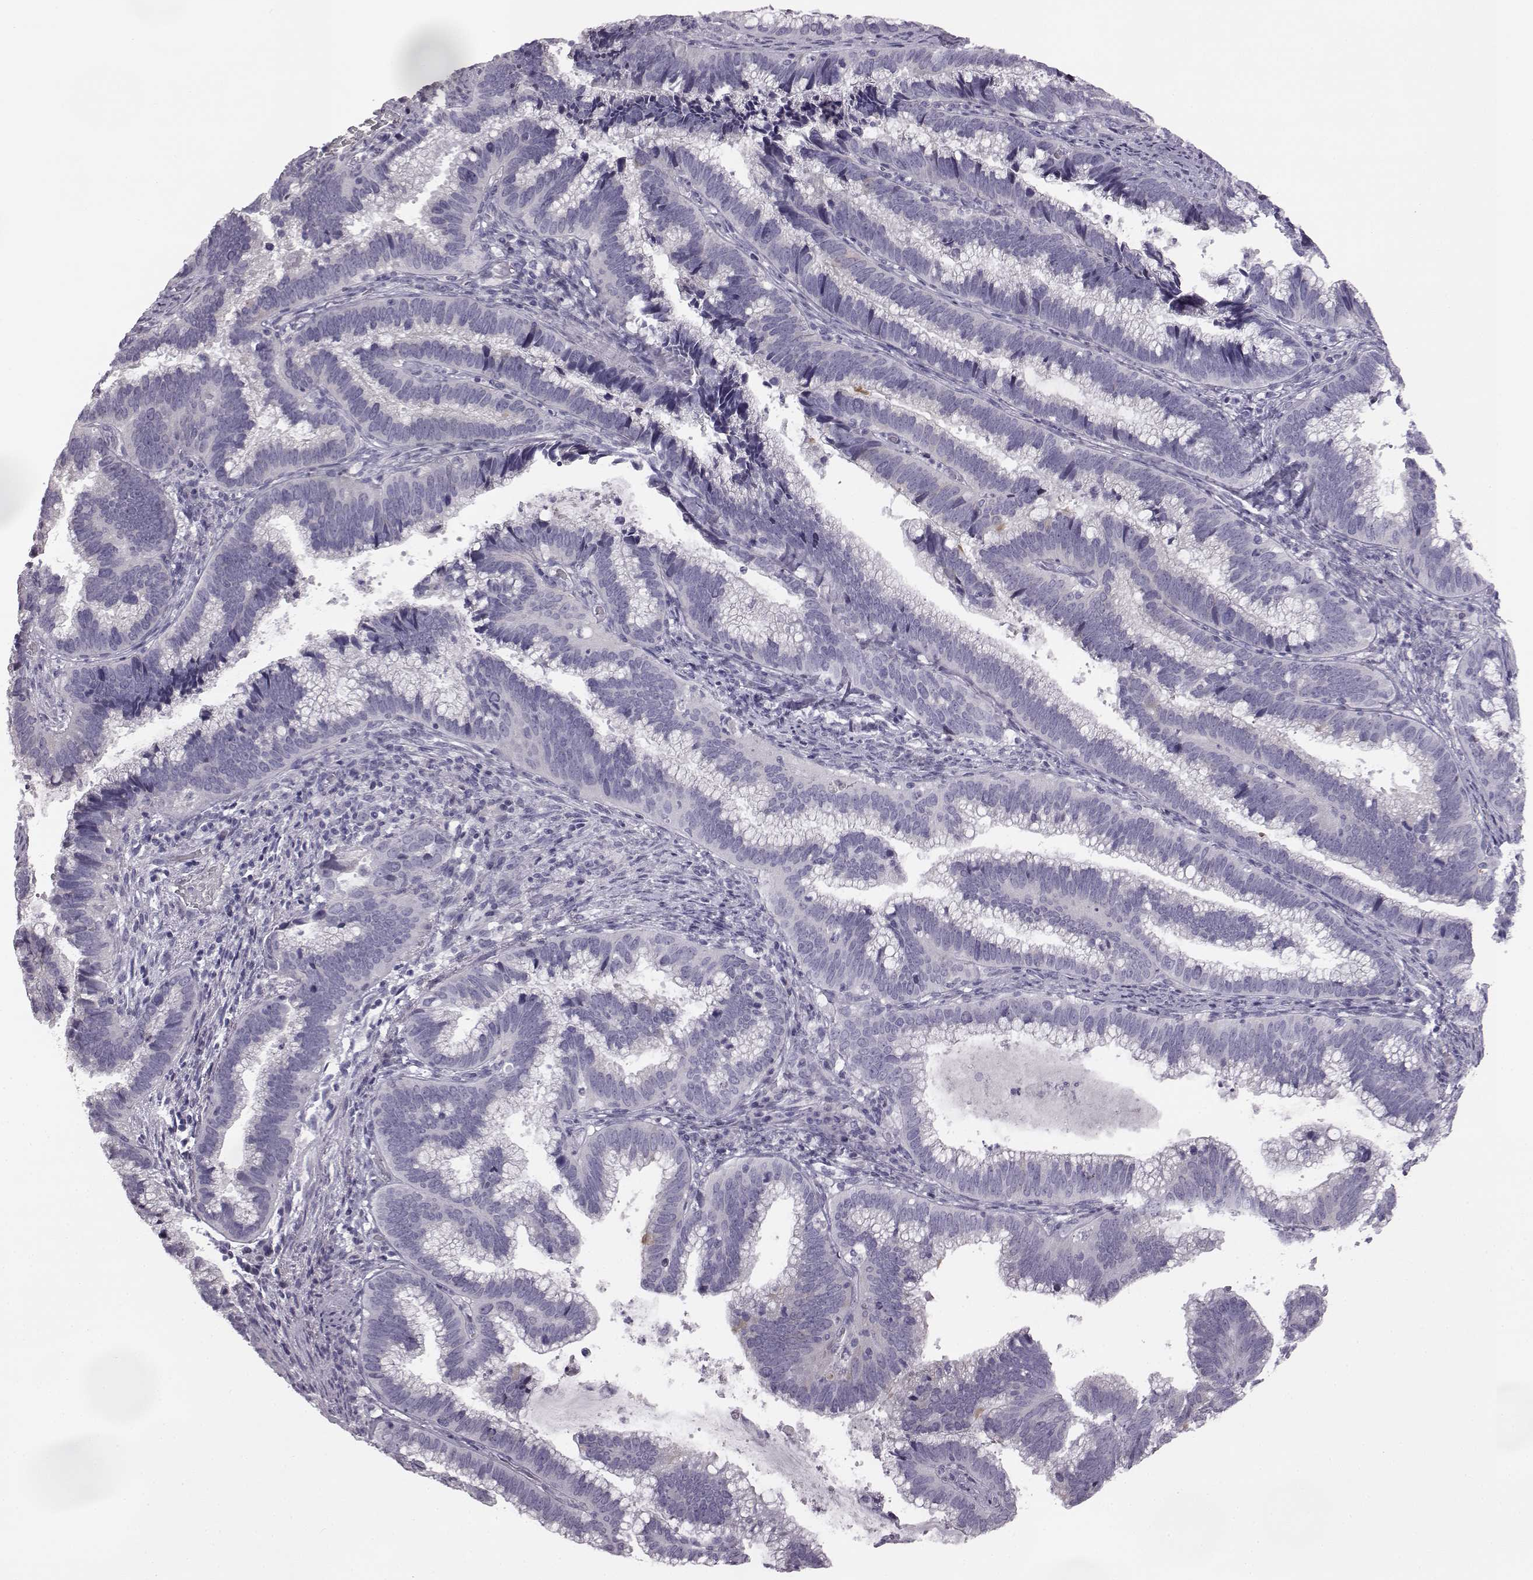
{"staining": {"intensity": "negative", "quantity": "none", "location": "none"}, "tissue": "cervical cancer", "cell_type": "Tumor cells", "image_type": "cancer", "snomed": [{"axis": "morphology", "description": "Adenocarcinoma, NOS"}, {"axis": "topography", "description": "Cervix"}], "caption": "Micrograph shows no significant protein positivity in tumor cells of cervical cancer. (IHC, brightfield microscopy, high magnification).", "gene": "ODAD4", "patient": {"sex": "female", "age": 61}}